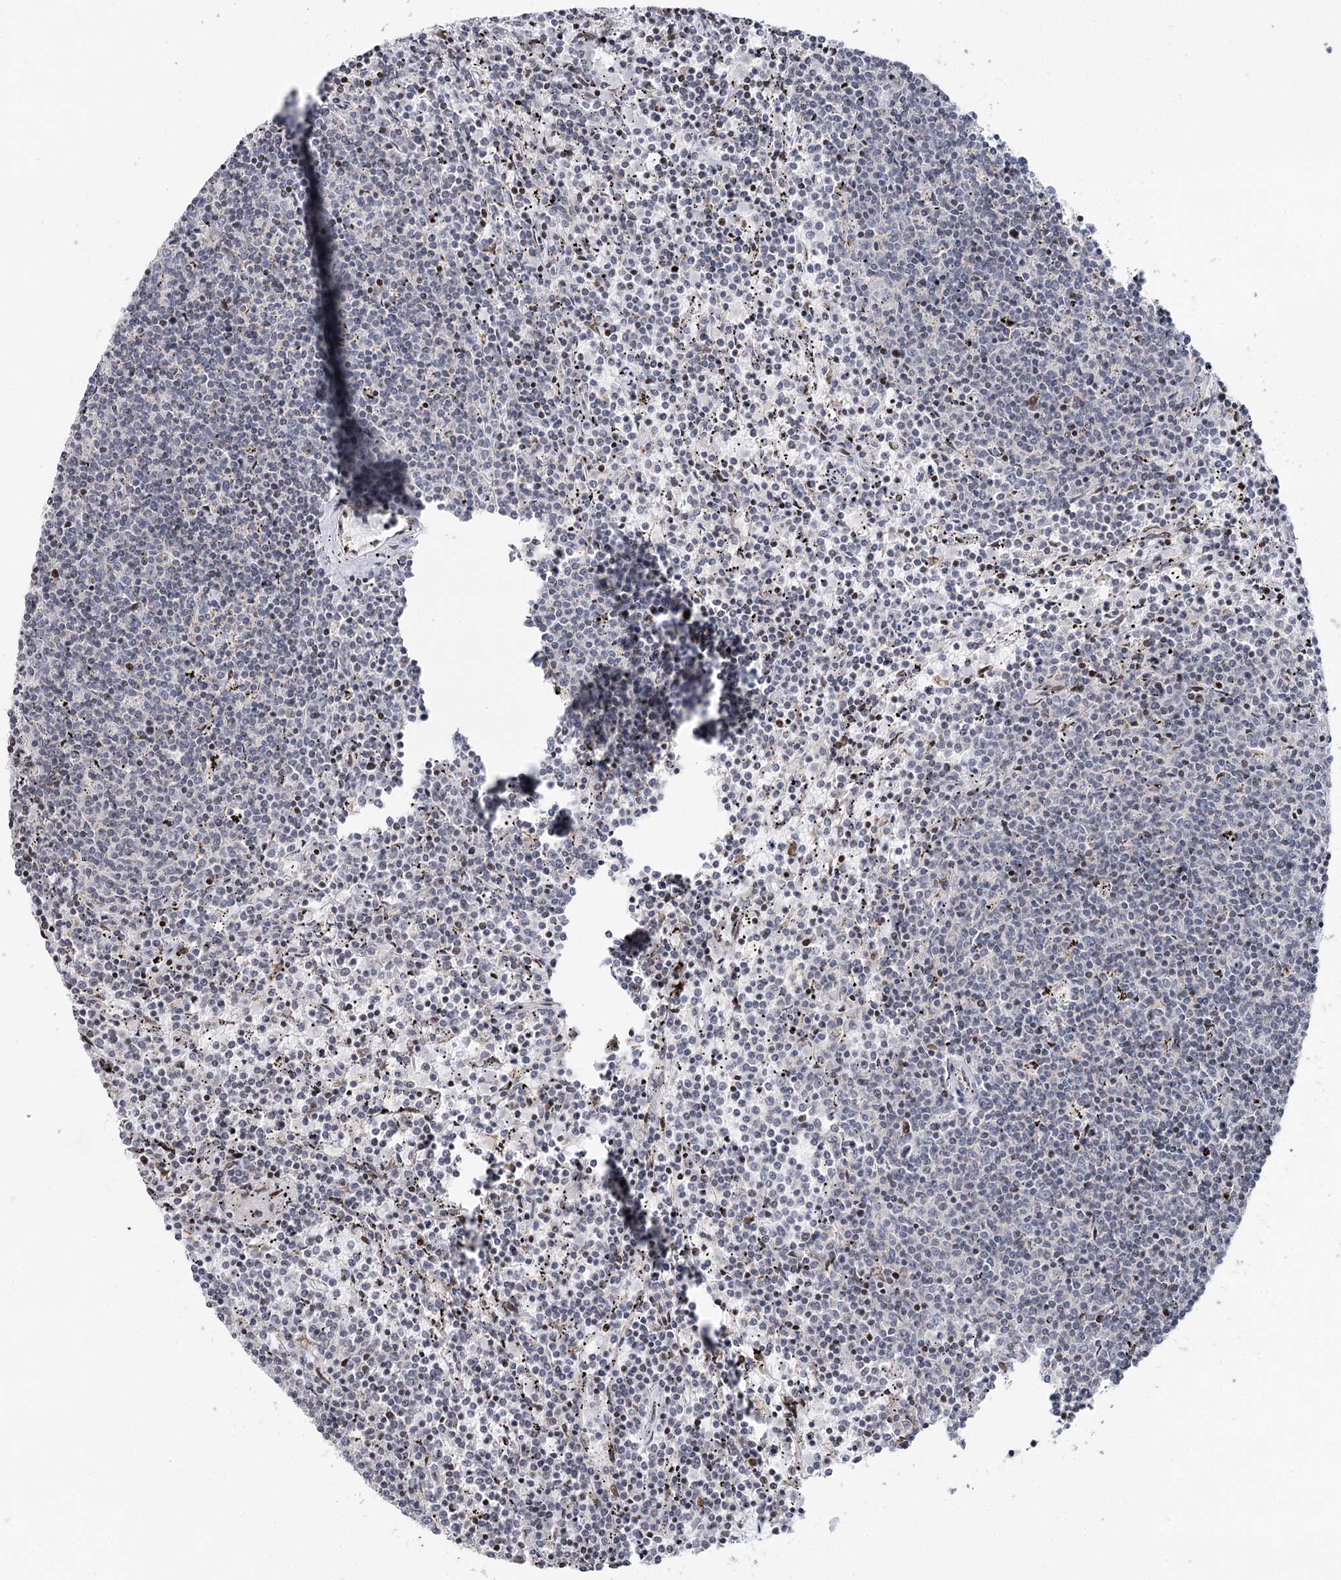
{"staining": {"intensity": "negative", "quantity": "none", "location": "none"}, "tissue": "lymphoma", "cell_type": "Tumor cells", "image_type": "cancer", "snomed": [{"axis": "morphology", "description": "Malignant lymphoma, non-Hodgkin's type, Low grade"}, {"axis": "topography", "description": "Spleen"}], "caption": "Human lymphoma stained for a protein using IHC exhibits no positivity in tumor cells.", "gene": "PTGR1", "patient": {"sex": "female", "age": 50}}